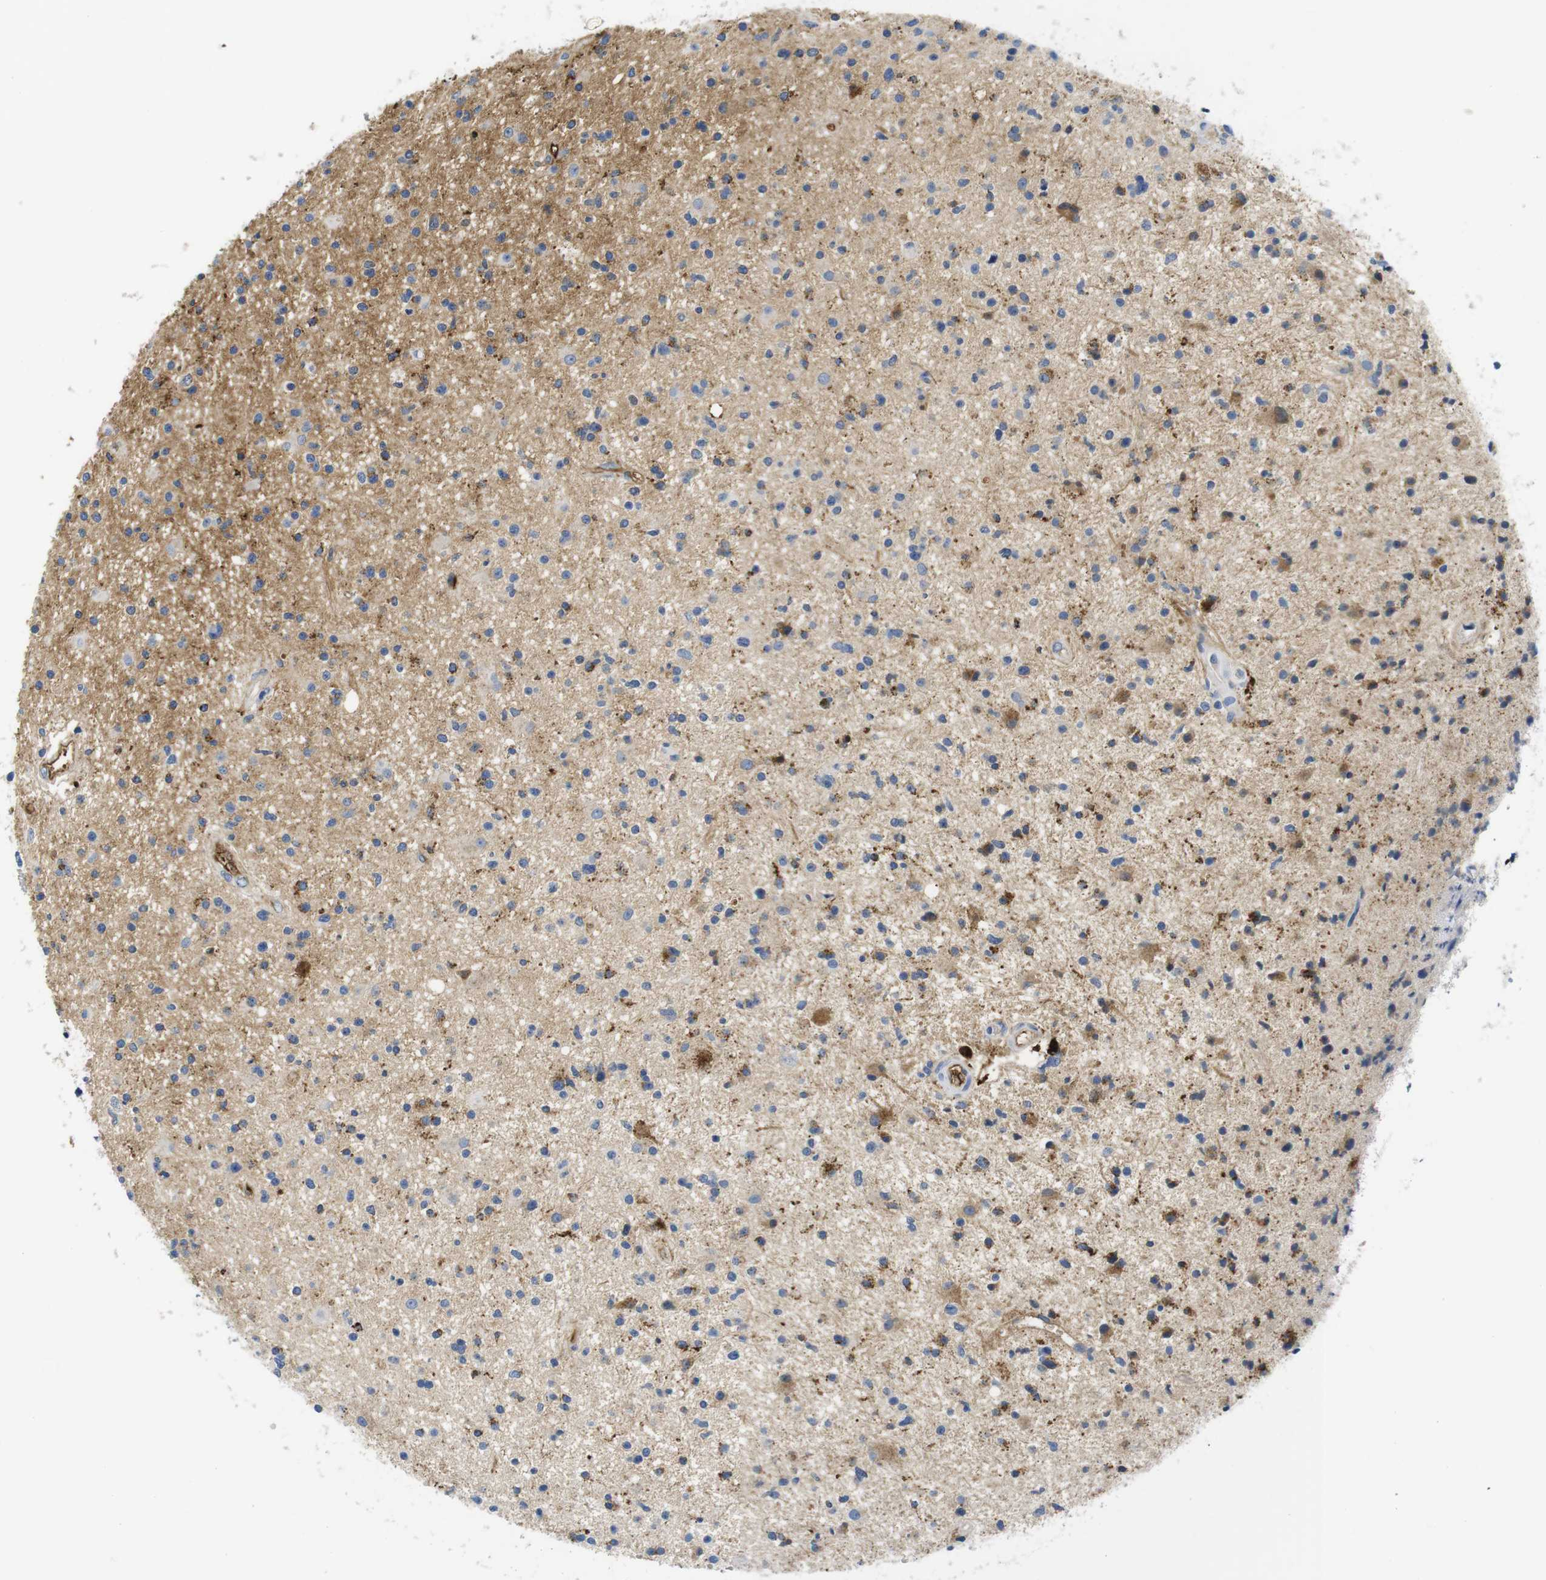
{"staining": {"intensity": "weak", "quantity": "<25%", "location": "cytoplasmic/membranous"}, "tissue": "glioma", "cell_type": "Tumor cells", "image_type": "cancer", "snomed": [{"axis": "morphology", "description": "Glioma, malignant, High grade"}, {"axis": "topography", "description": "Brain"}], "caption": "A photomicrograph of human glioma is negative for staining in tumor cells.", "gene": "IGKC", "patient": {"sex": "male", "age": 33}}